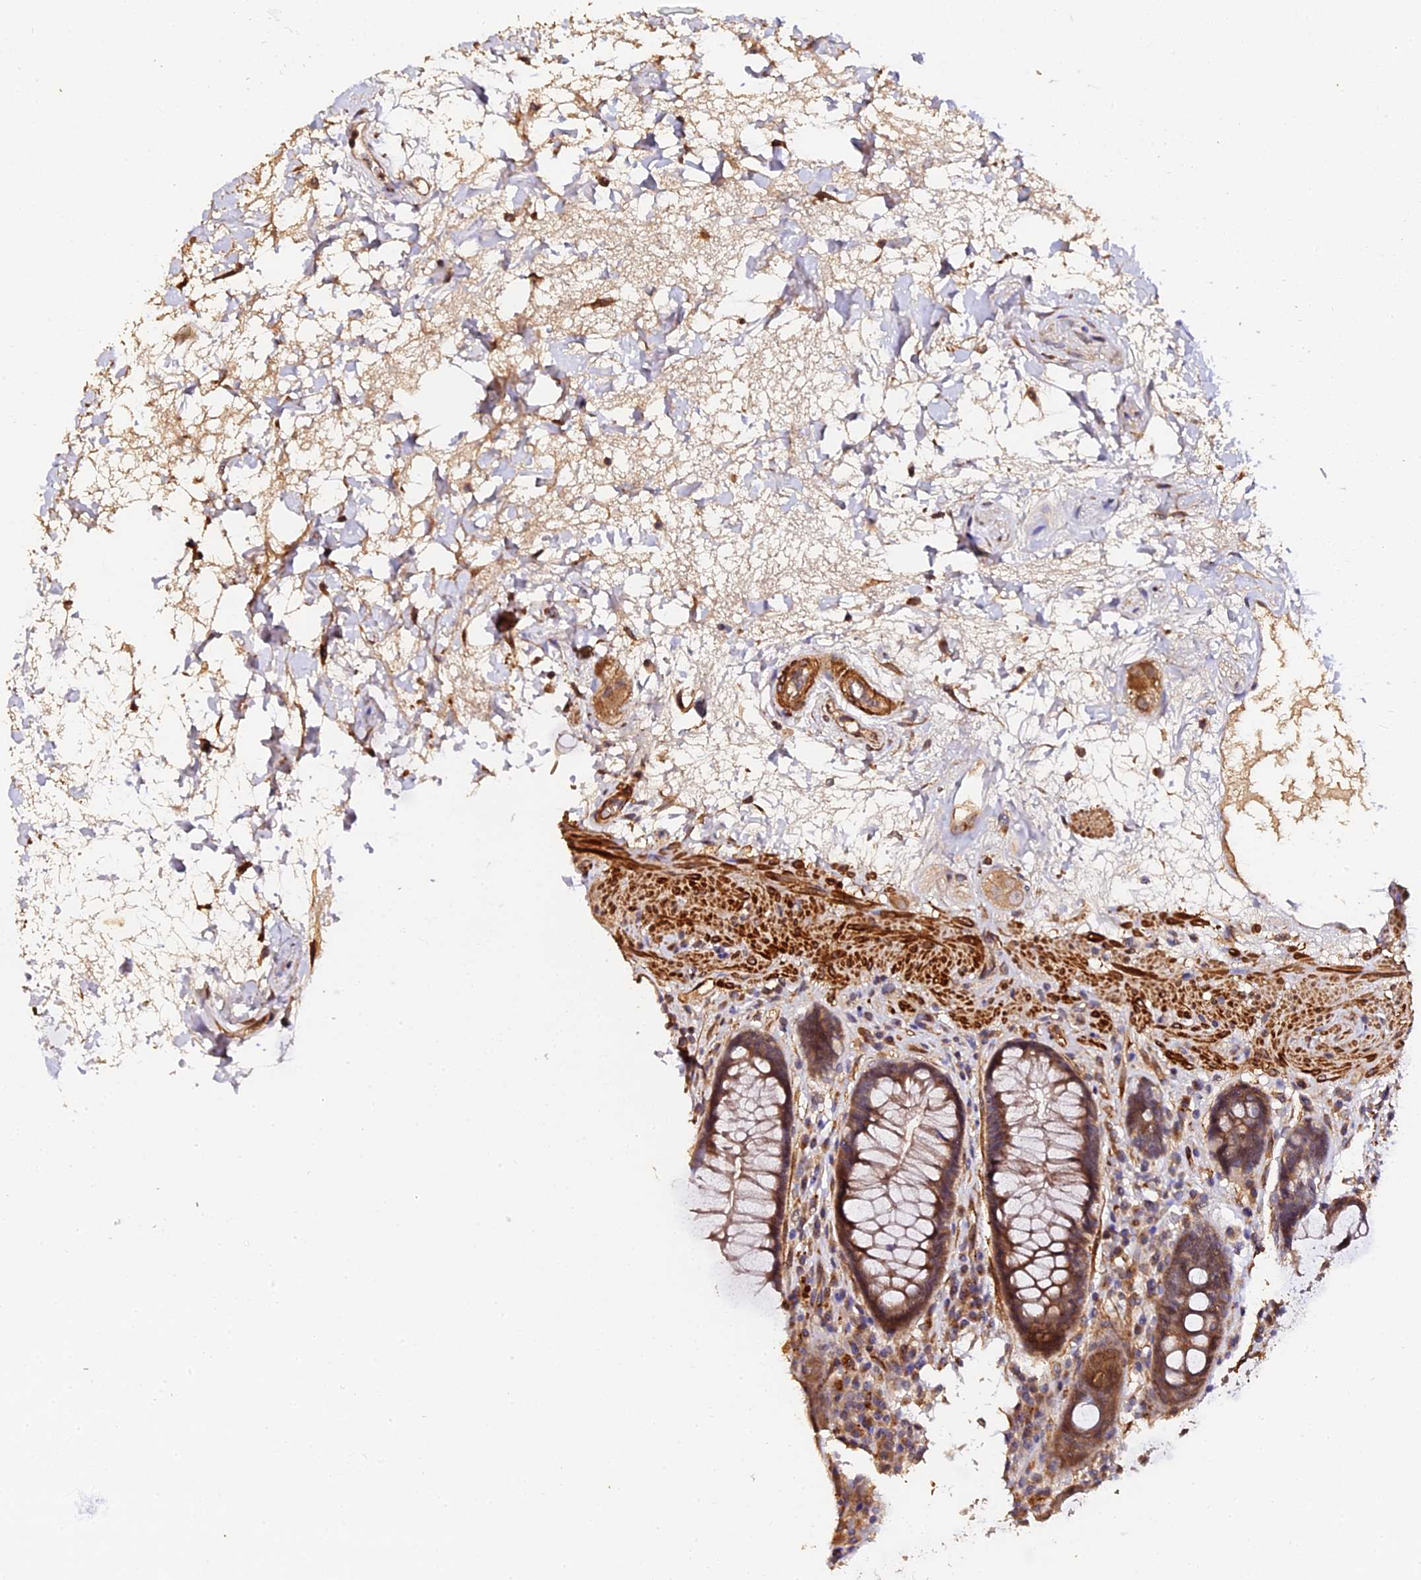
{"staining": {"intensity": "moderate", "quantity": ">75%", "location": "cytoplasmic/membranous"}, "tissue": "rectum", "cell_type": "Glandular cells", "image_type": "normal", "snomed": [{"axis": "morphology", "description": "Normal tissue, NOS"}, {"axis": "topography", "description": "Rectum"}], "caption": "Immunohistochemistry (IHC) micrograph of benign rectum: rectum stained using immunohistochemistry reveals medium levels of moderate protein expression localized specifically in the cytoplasmic/membranous of glandular cells, appearing as a cytoplasmic/membranous brown color.", "gene": "TDO2", "patient": {"sex": "male", "age": 64}}